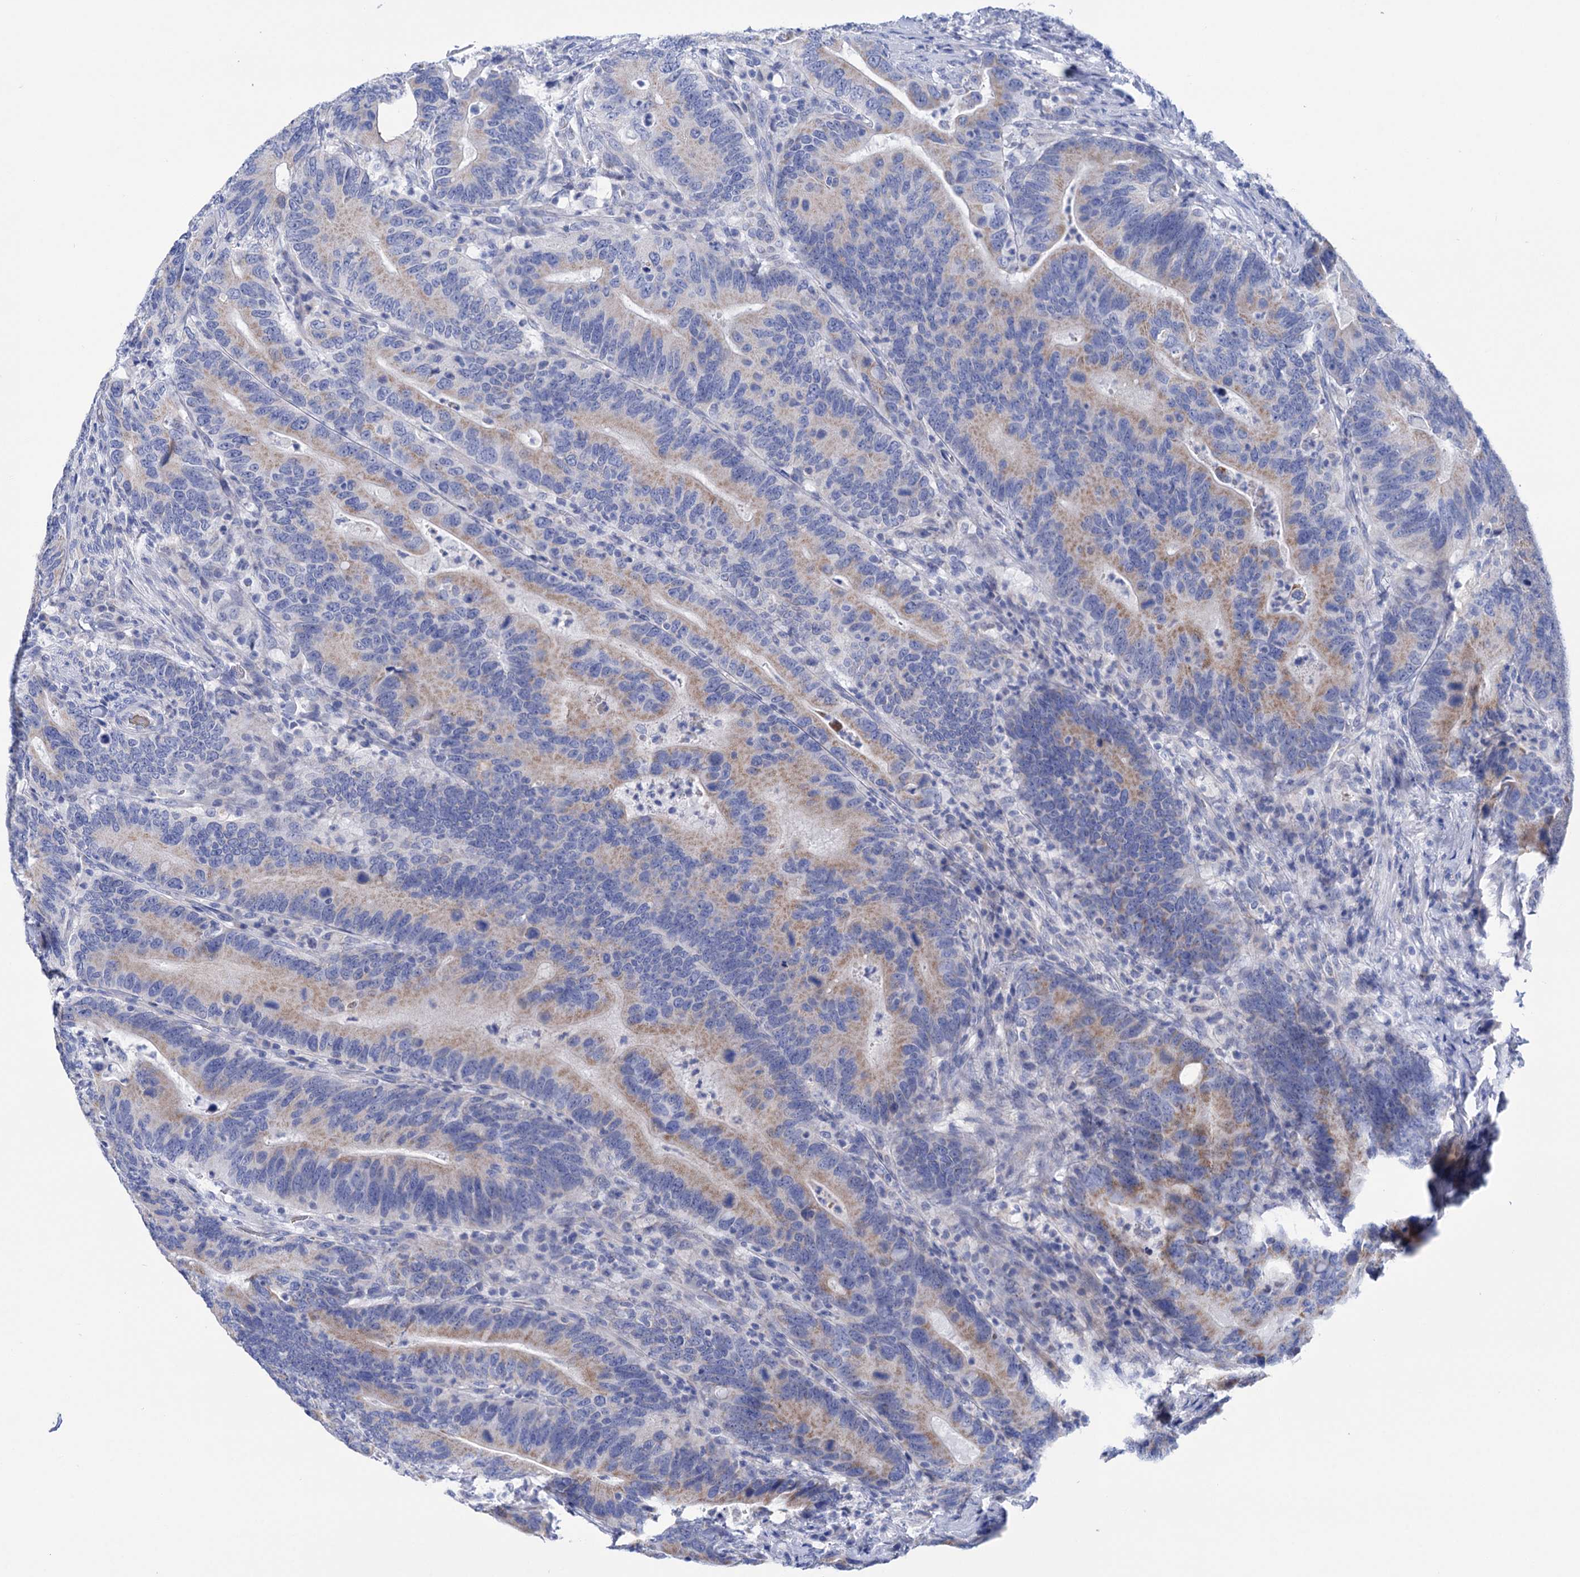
{"staining": {"intensity": "moderate", "quantity": "25%-75%", "location": "cytoplasmic/membranous"}, "tissue": "colorectal cancer", "cell_type": "Tumor cells", "image_type": "cancer", "snomed": [{"axis": "morphology", "description": "Adenocarcinoma, NOS"}, {"axis": "topography", "description": "Colon"}], "caption": "This micrograph demonstrates IHC staining of human adenocarcinoma (colorectal), with medium moderate cytoplasmic/membranous expression in about 25%-75% of tumor cells.", "gene": "YARS2", "patient": {"sex": "female", "age": 66}}